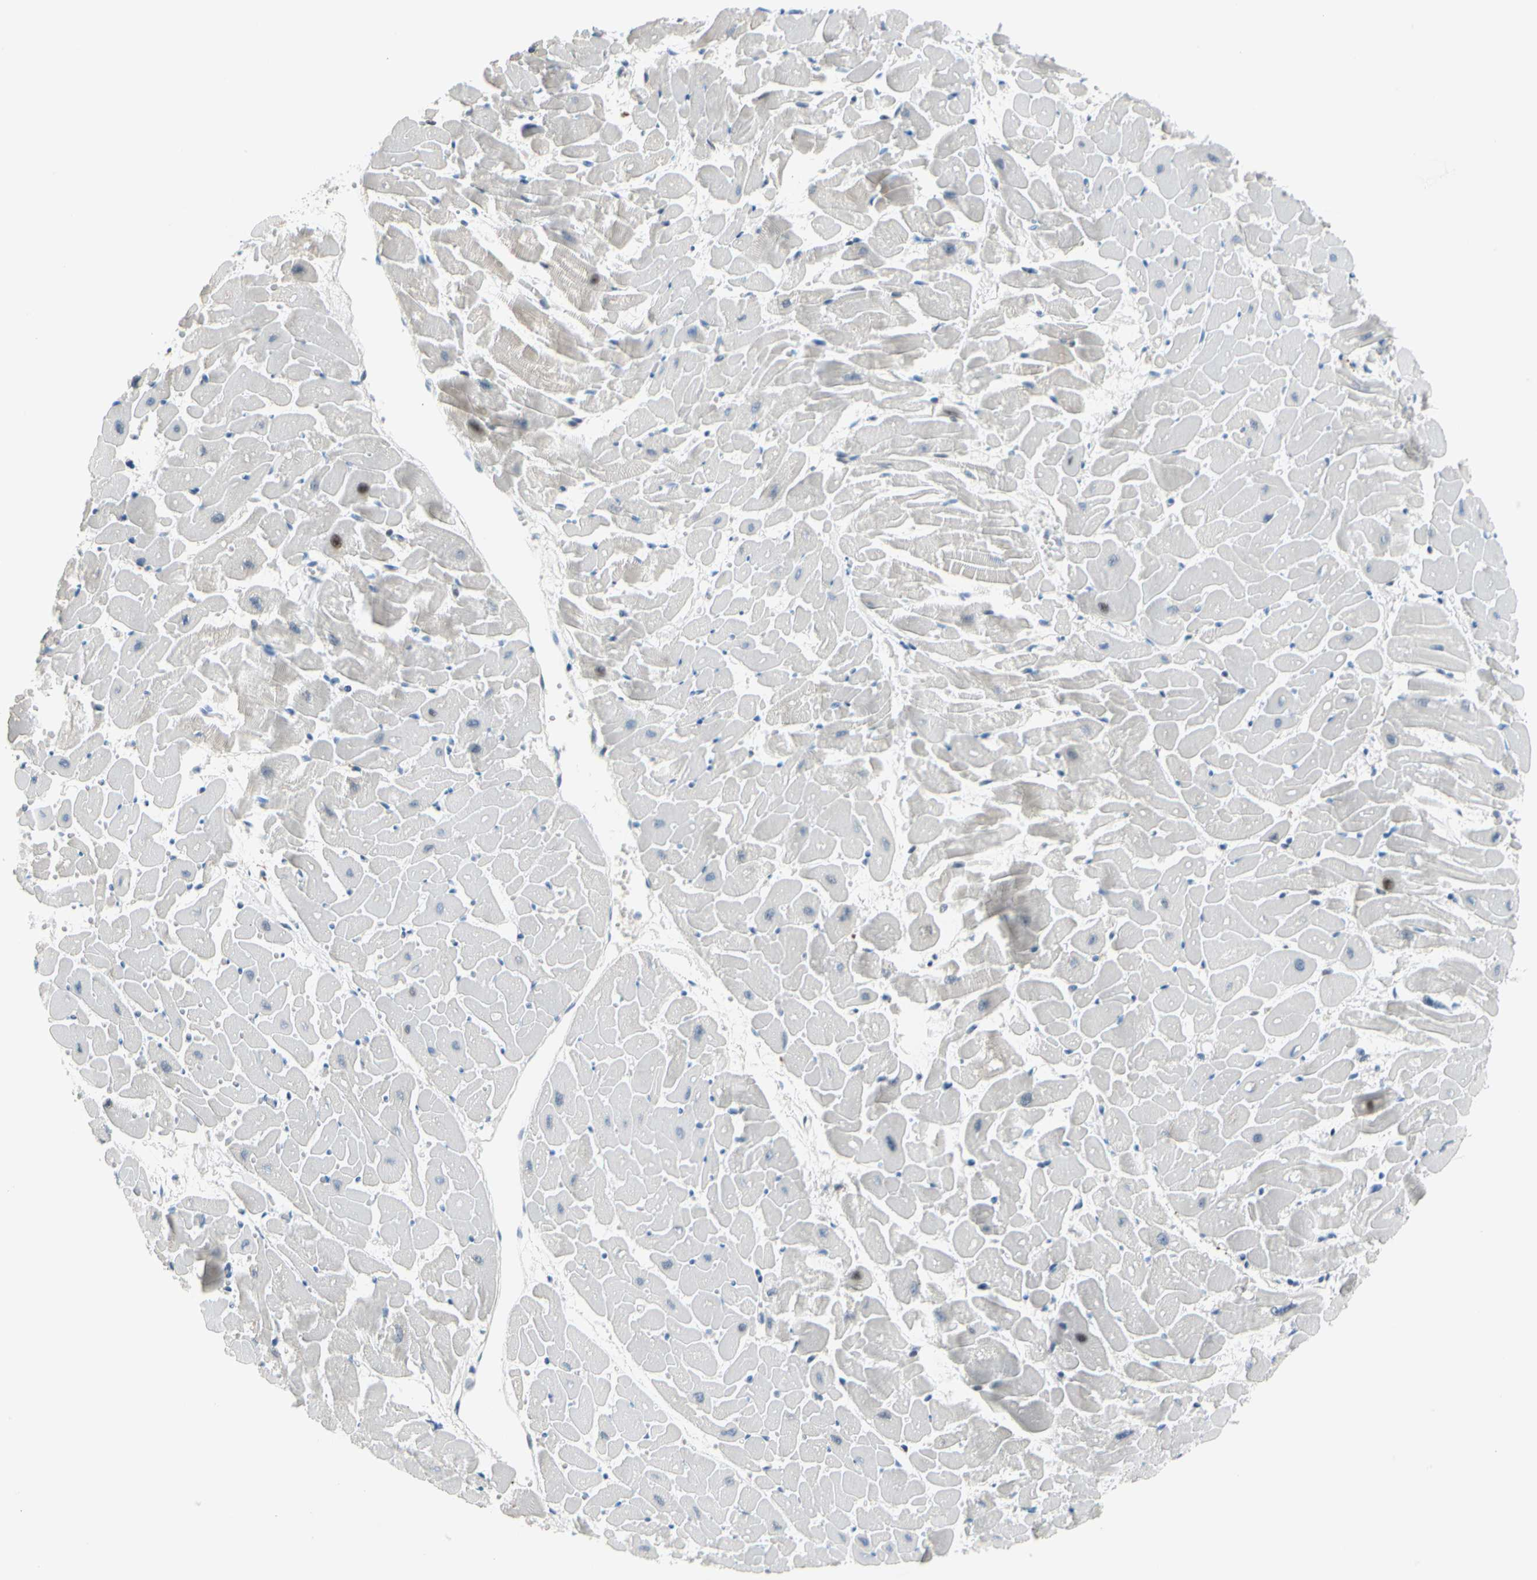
{"staining": {"intensity": "weak", "quantity": "<25%", "location": "nuclear"}, "tissue": "heart muscle", "cell_type": "Cardiomyocytes", "image_type": "normal", "snomed": [{"axis": "morphology", "description": "Normal tissue, NOS"}, {"axis": "topography", "description": "Heart"}], "caption": "Immunohistochemistry (IHC) micrograph of unremarkable human heart muscle stained for a protein (brown), which shows no expression in cardiomyocytes.", "gene": "FOXO3", "patient": {"sex": "female", "age": 19}}